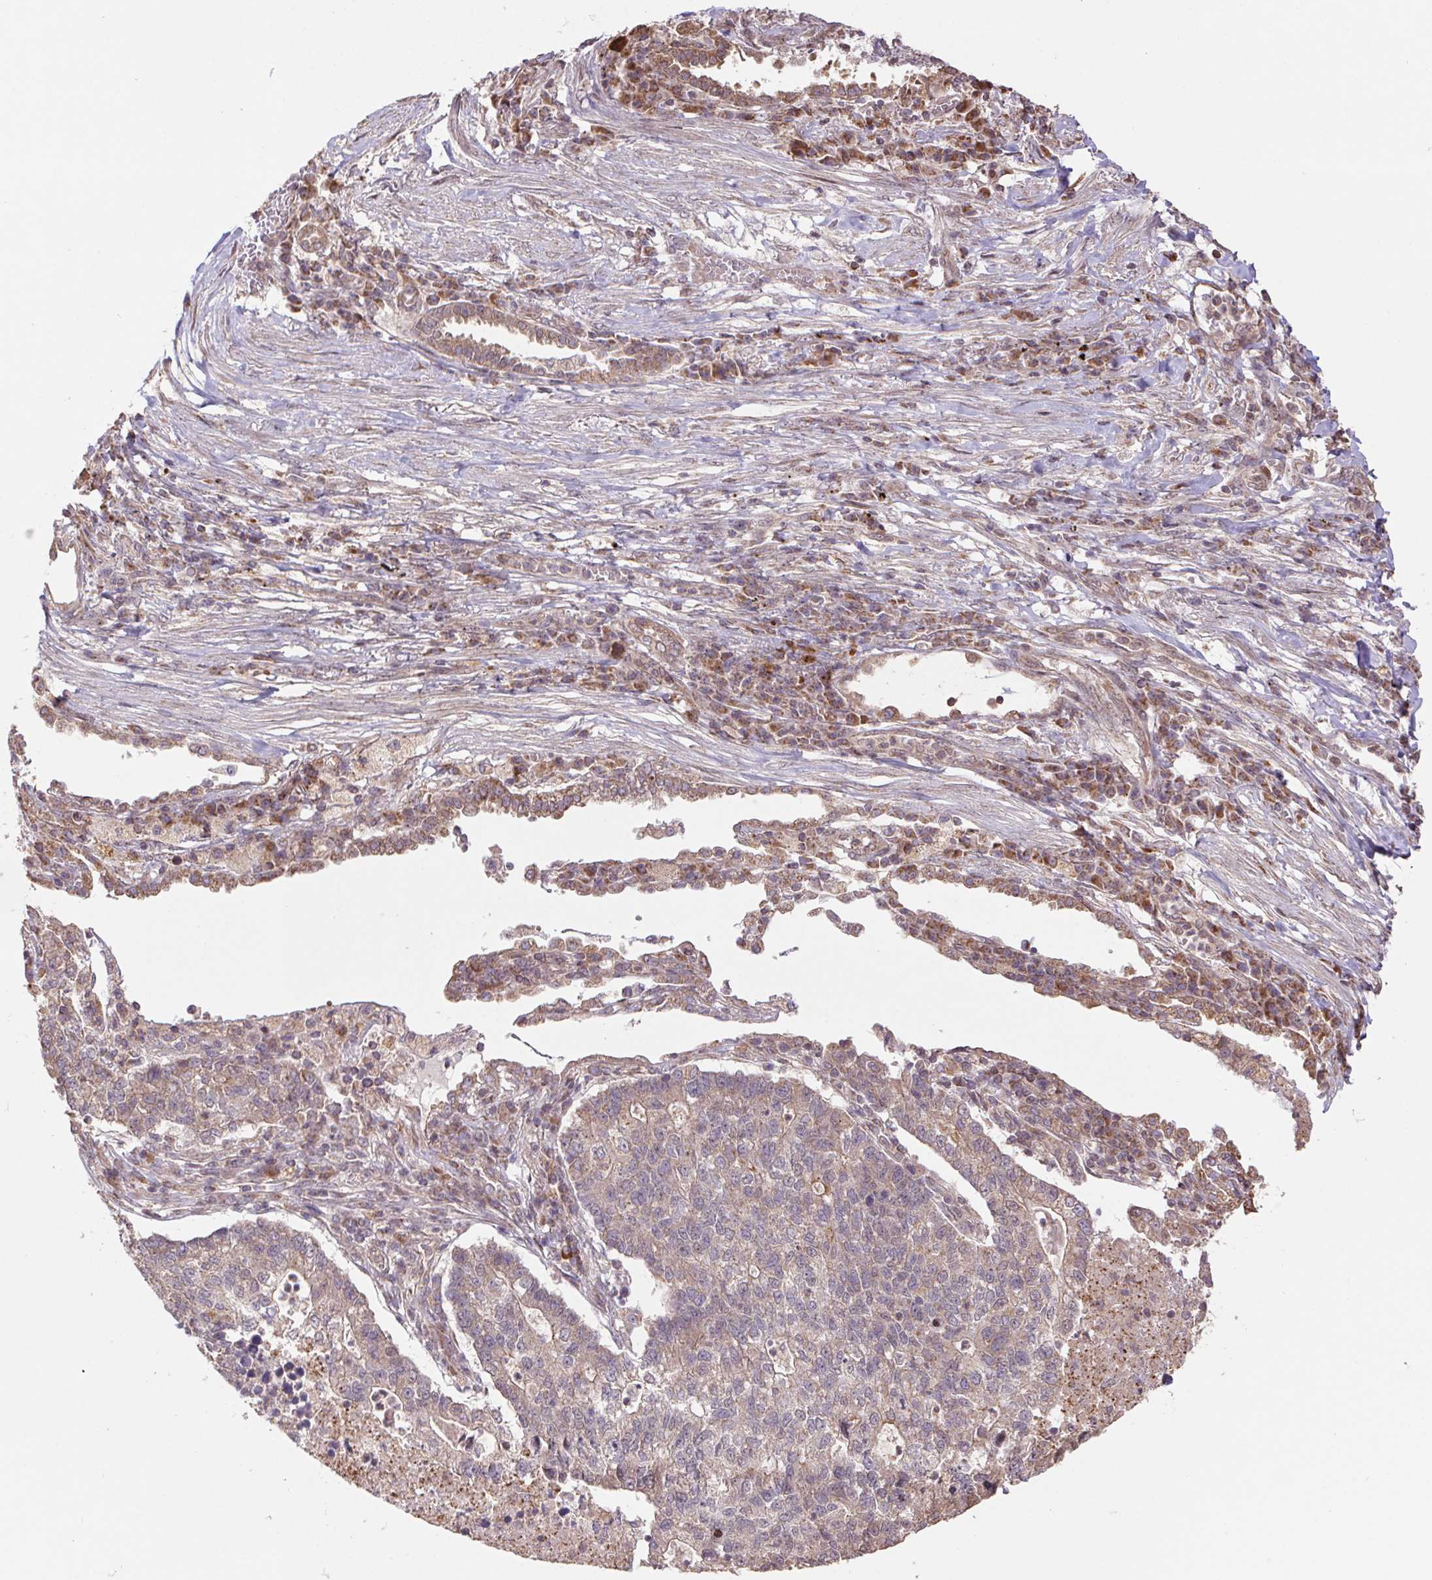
{"staining": {"intensity": "weak", "quantity": "25%-75%", "location": "cytoplasmic/membranous"}, "tissue": "lung cancer", "cell_type": "Tumor cells", "image_type": "cancer", "snomed": [{"axis": "morphology", "description": "Adenocarcinoma, NOS"}, {"axis": "topography", "description": "Lung"}], "caption": "The photomicrograph shows staining of lung cancer (adenocarcinoma), revealing weak cytoplasmic/membranous protein expression (brown color) within tumor cells.", "gene": "PDHA1", "patient": {"sex": "male", "age": 57}}